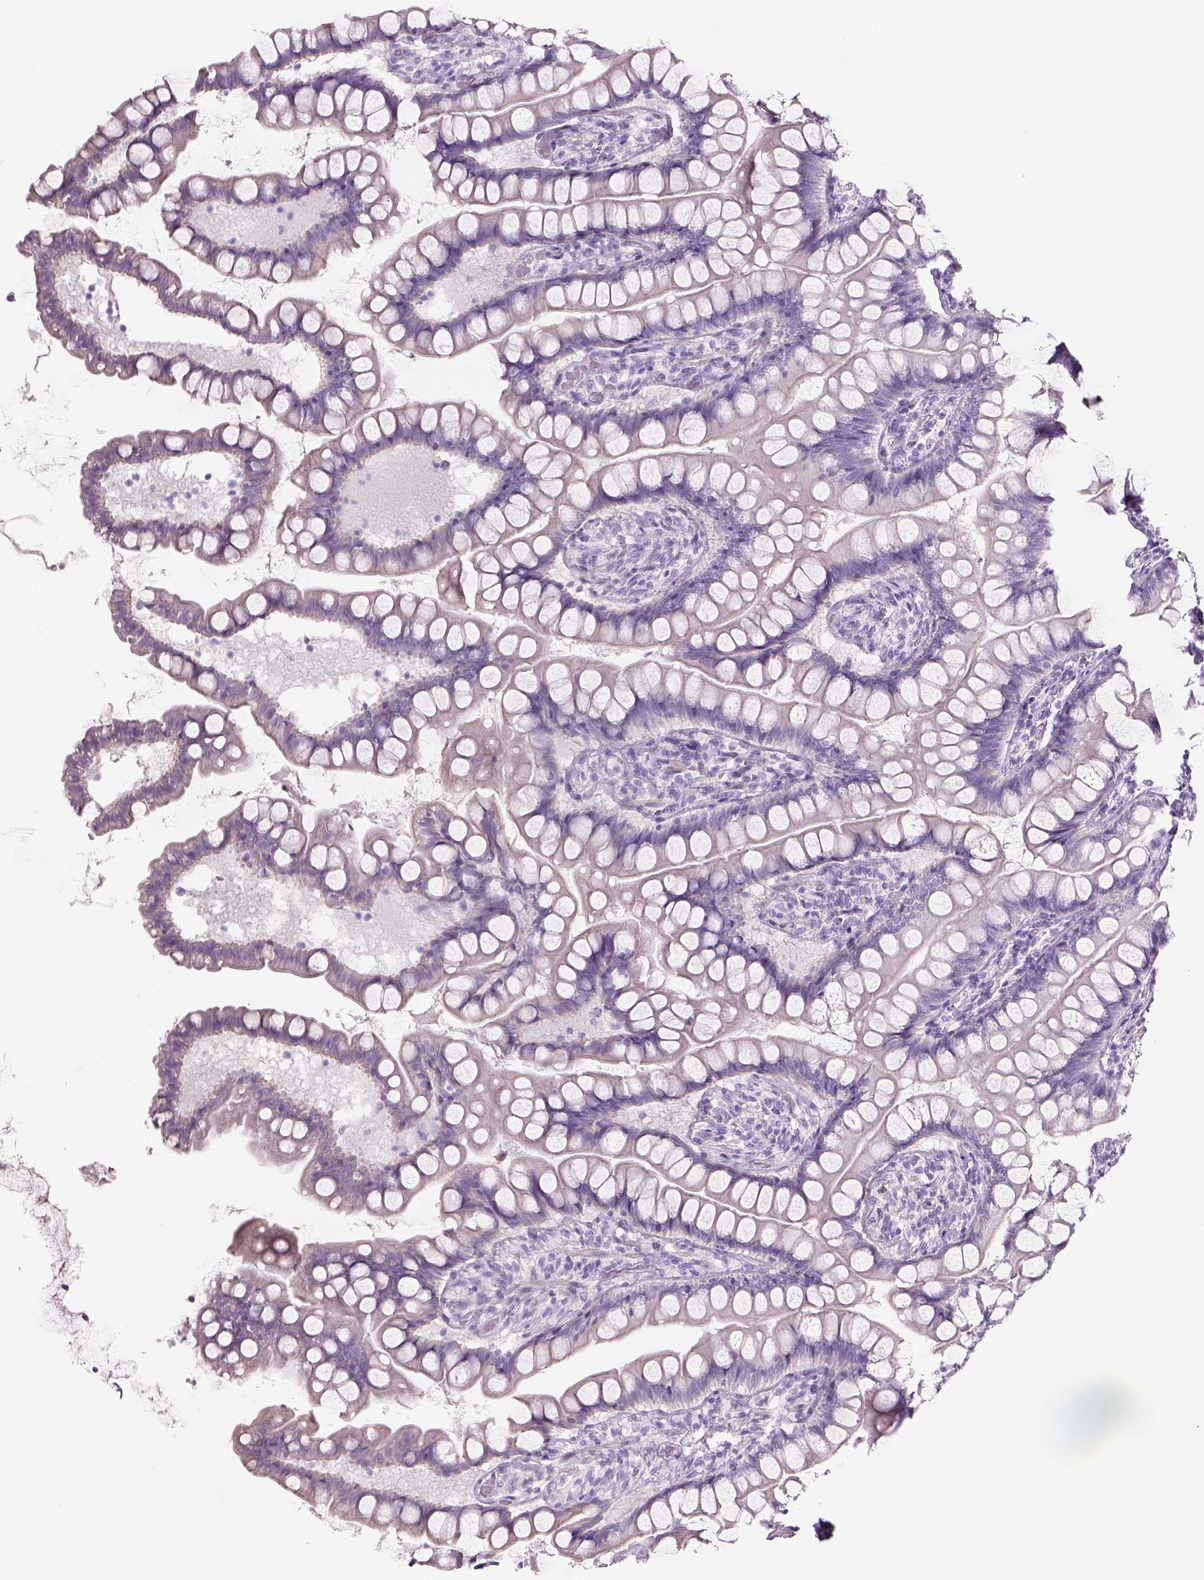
{"staining": {"intensity": "negative", "quantity": "none", "location": "none"}, "tissue": "small intestine", "cell_type": "Glandular cells", "image_type": "normal", "snomed": [{"axis": "morphology", "description": "Normal tissue, NOS"}, {"axis": "topography", "description": "Small intestine"}], "caption": "Immunohistochemistry of normal human small intestine exhibits no expression in glandular cells.", "gene": "TENM4", "patient": {"sex": "male", "age": 70}}